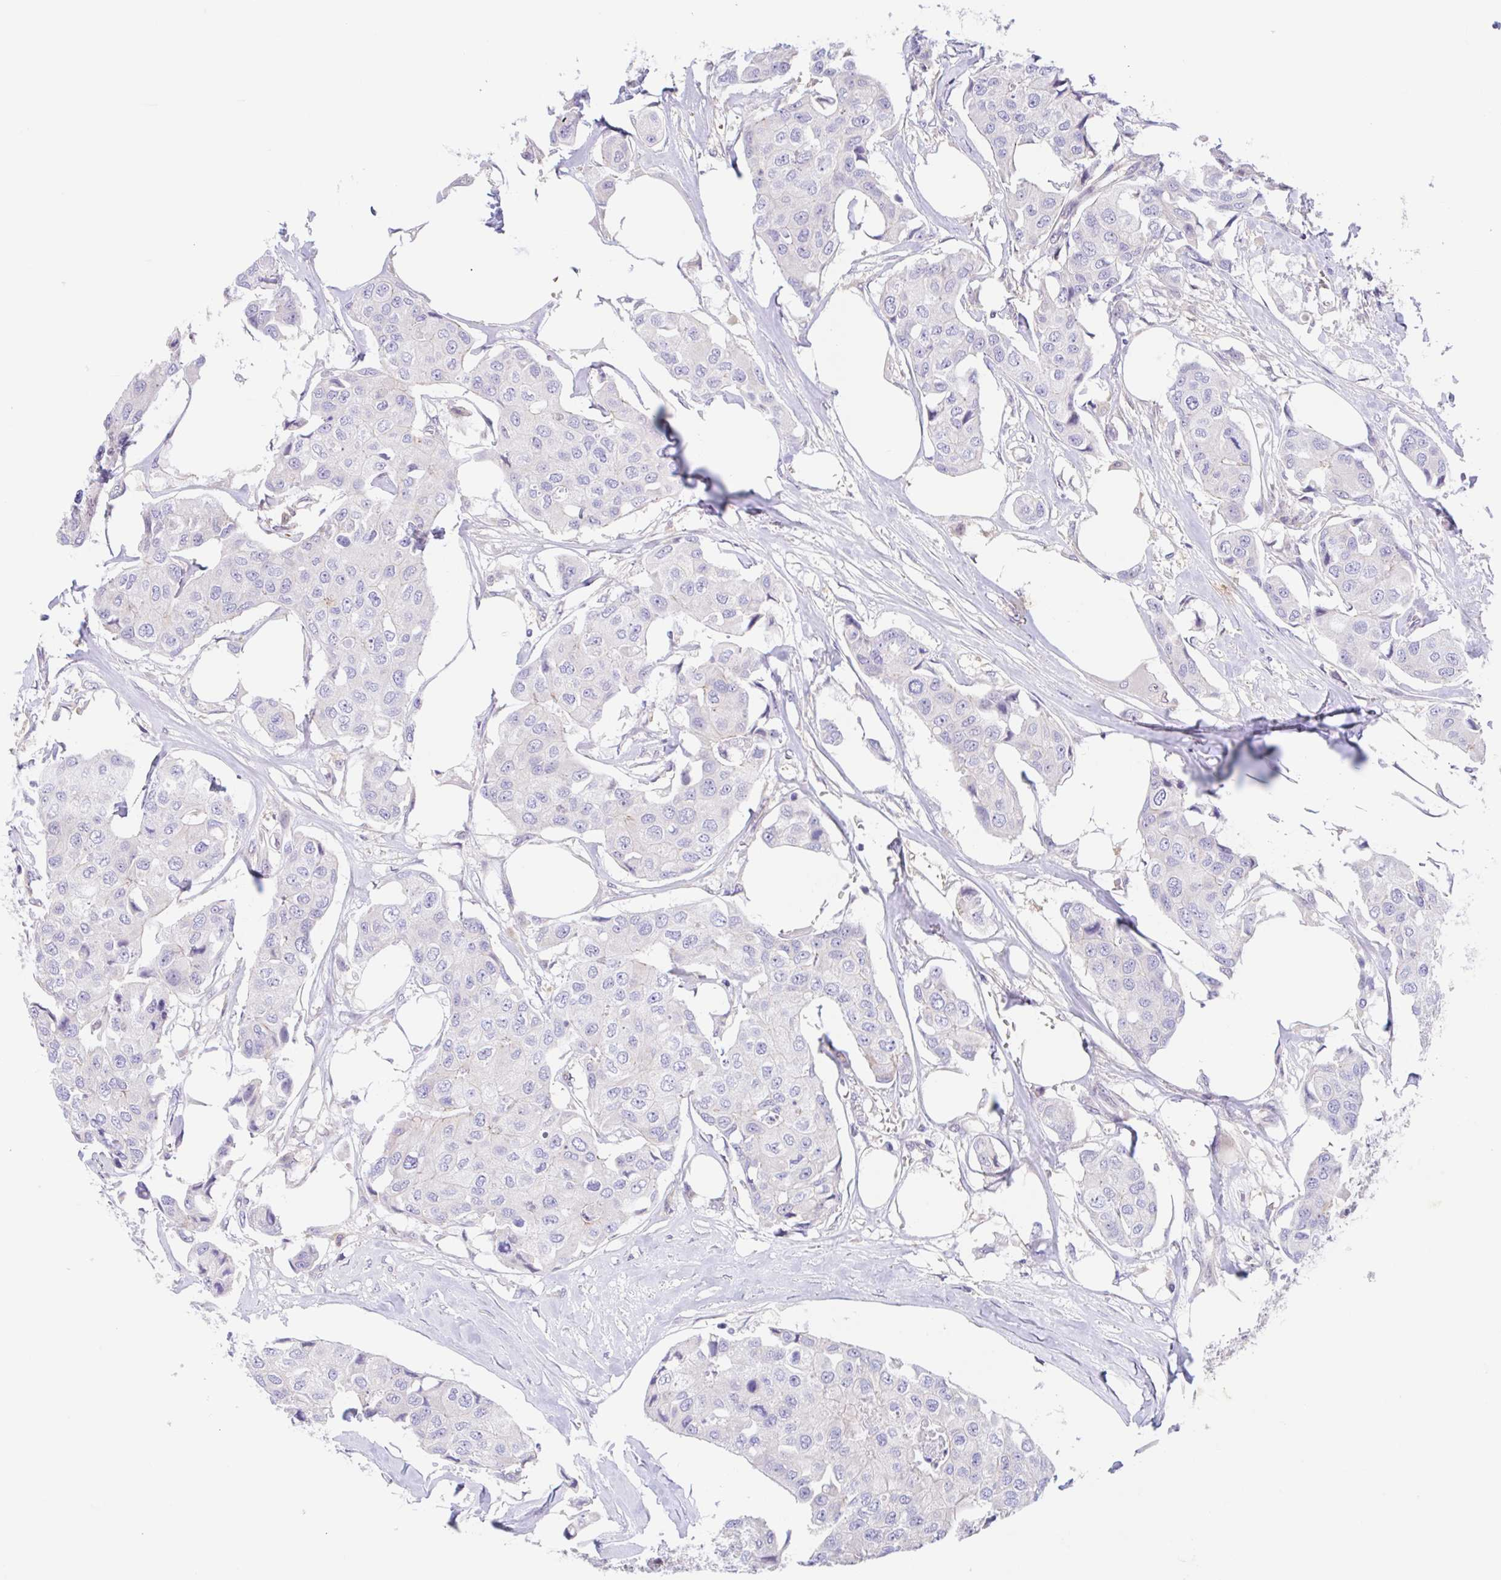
{"staining": {"intensity": "negative", "quantity": "none", "location": "none"}, "tissue": "breast cancer", "cell_type": "Tumor cells", "image_type": "cancer", "snomed": [{"axis": "morphology", "description": "Duct carcinoma"}, {"axis": "topography", "description": "Breast"}, {"axis": "topography", "description": "Lymph node"}], "caption": "An IHC micrograph of breast cancer (intraductal carcinoma) is shown. There is no staining in tumor cells of breast cancer (intraductal carcinoma).", "gene": "TMEM86A", "patient": {"sex": "female", "age": 80}}